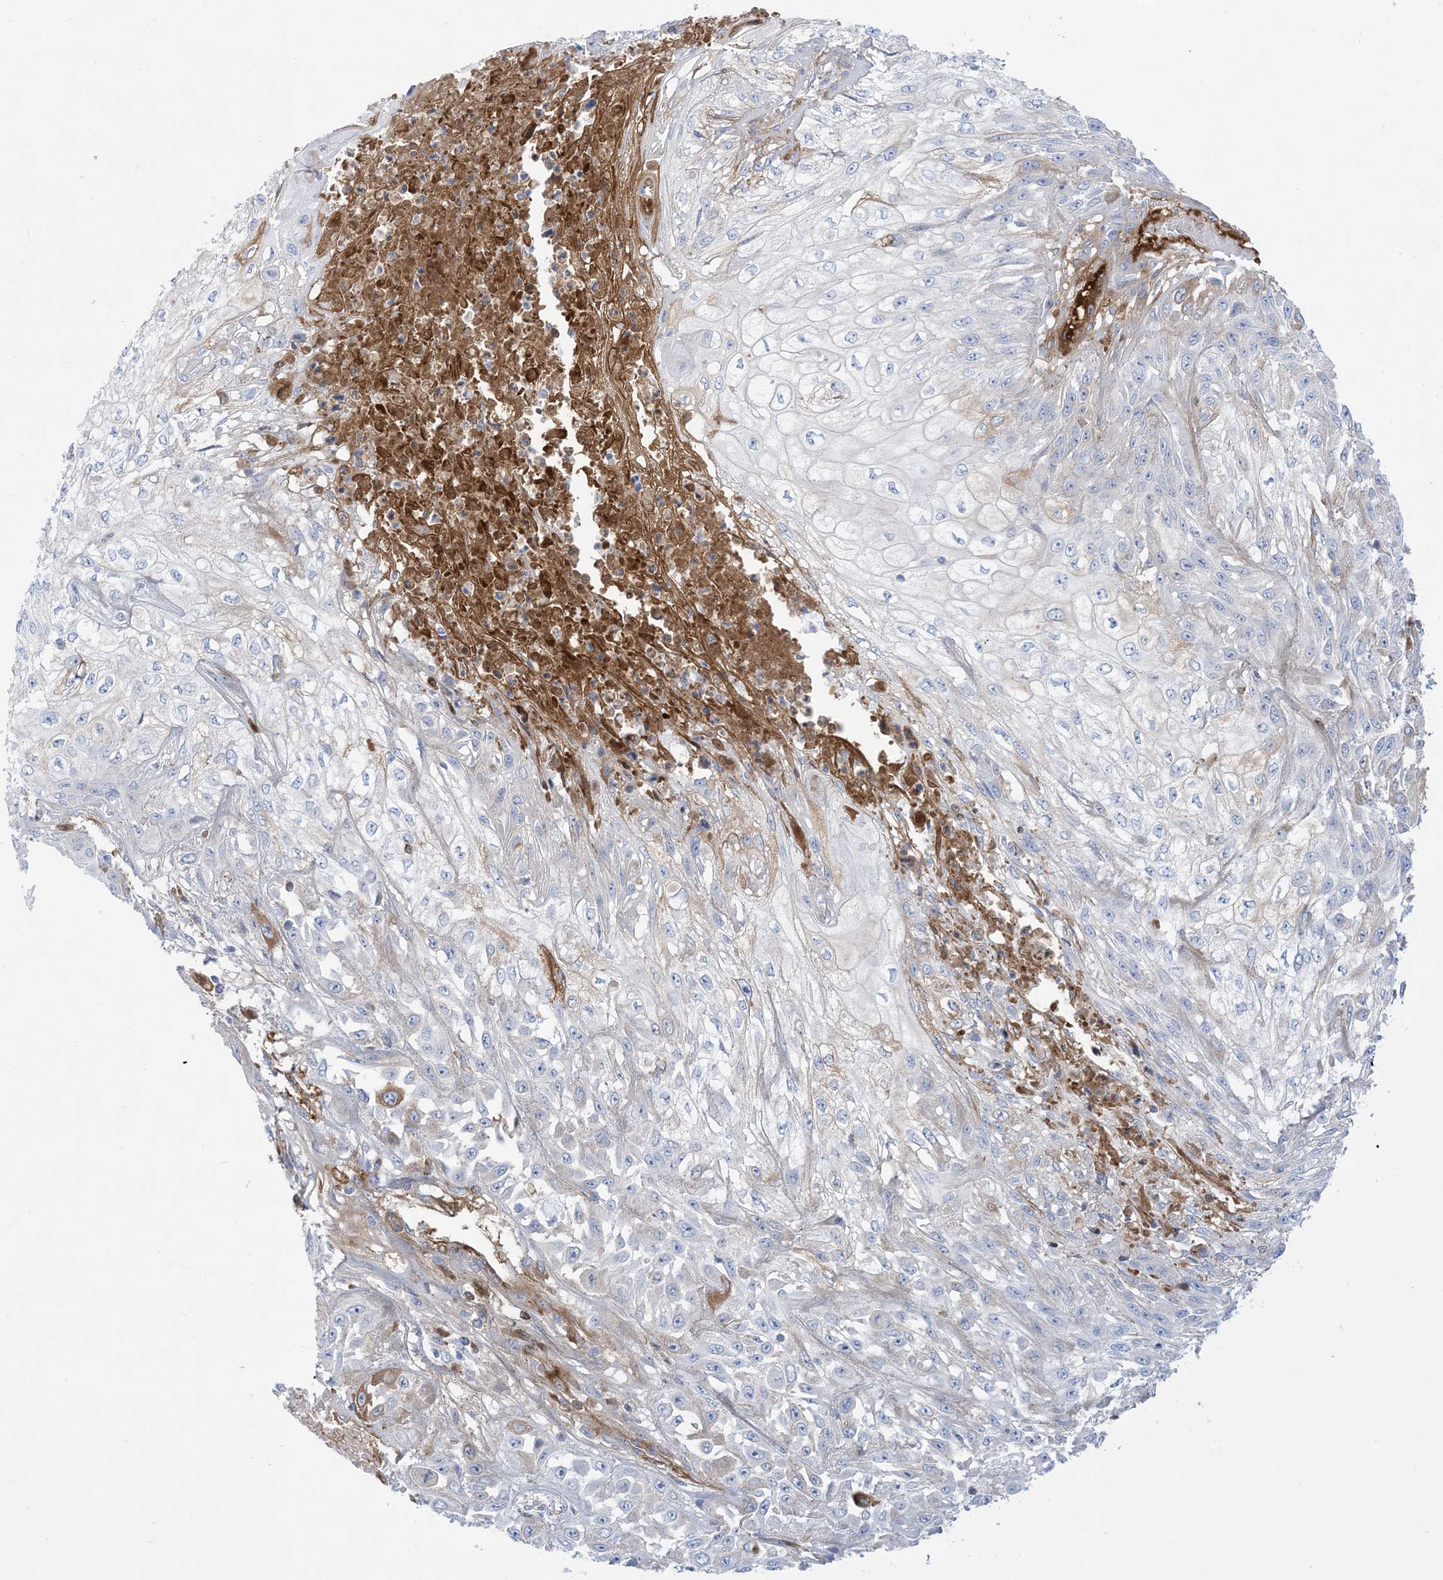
{"staining": {"intensity": "negative", "quantity": "none", "location": "none"}, "tissue": "skin cancer", "cell_type": "Tumor cells", "image_type": "cancer", "snomed": [{"axis": "morphology", "description": "Squamous cell carcinoma, NOS"}, {"axis": "morphology", "description": "Squamous cell carcinoma, metastatic, NOS"}, {"axis": "topography", "description": "Skin"}, {"axis": "topography", "description": "Lymph node"}], "caption": "A histopathology image of squamous cell carcinoma (skin) stained for a protein displays no brown staining in tumor cells.", "gene": "ATP11C", "patient": {"sex": "male", "age": 75}}